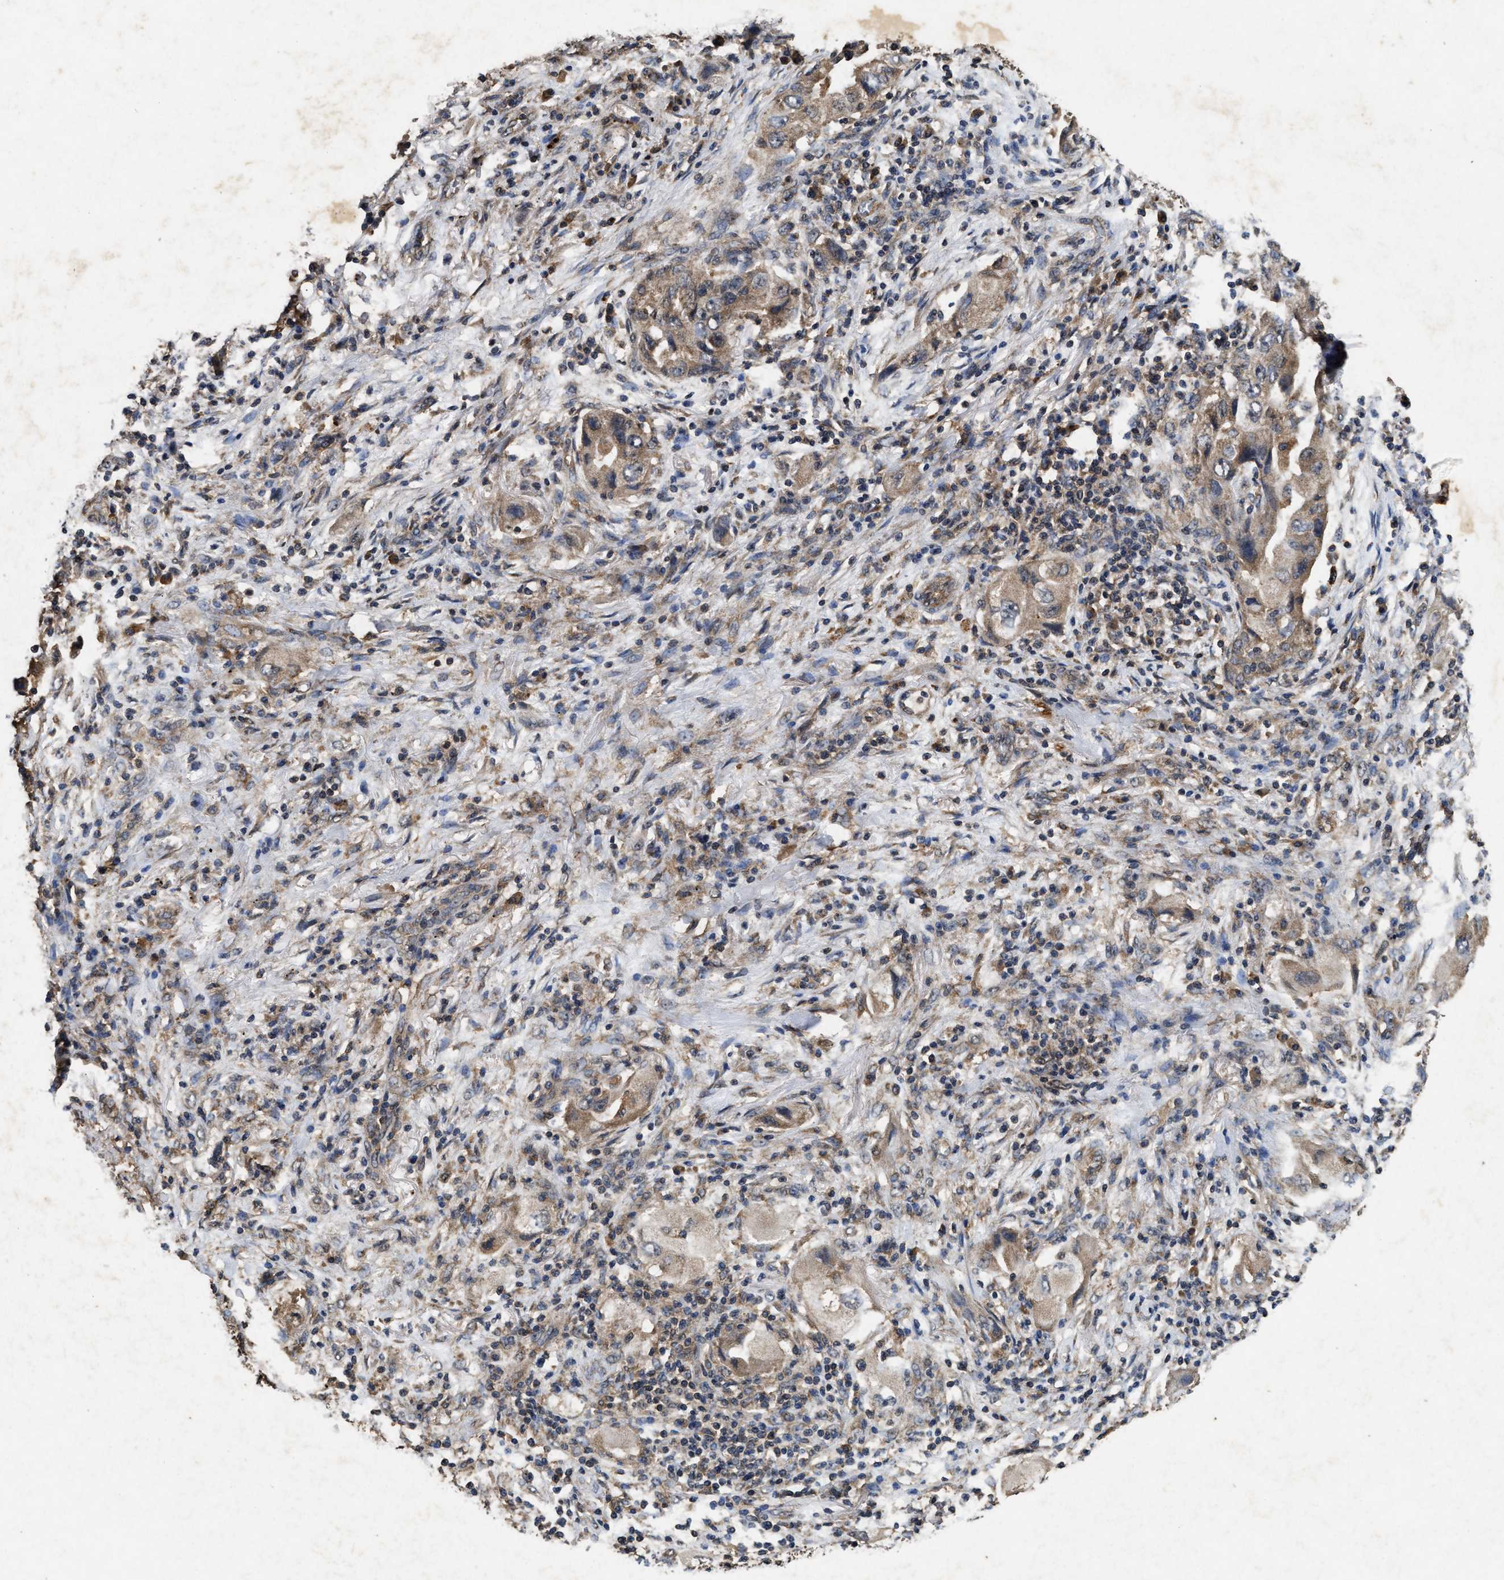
{"staining": {"intensity": "moderate", "quantity": ">75%", "location": "cytoplasmic/membranous"}, "tissue": "lung cancer", "cell_type": "Tumor cells", "image_type": "cancer", "snomed": [{"axis": "morphology", "description": "Adenocarcinoma, NOS"}, {"axis": "topography", "description": "Lung"}], "caption": "A brown stain labels moderate cytoplasmic/membranous staining of a protein in lung adenocarcinoma tumor cells. (DAB IHC, brown staining for protein, blue staining for nuclei).", "gene": "PDAP1", "patient": {"sex": "female", "age": 65}}